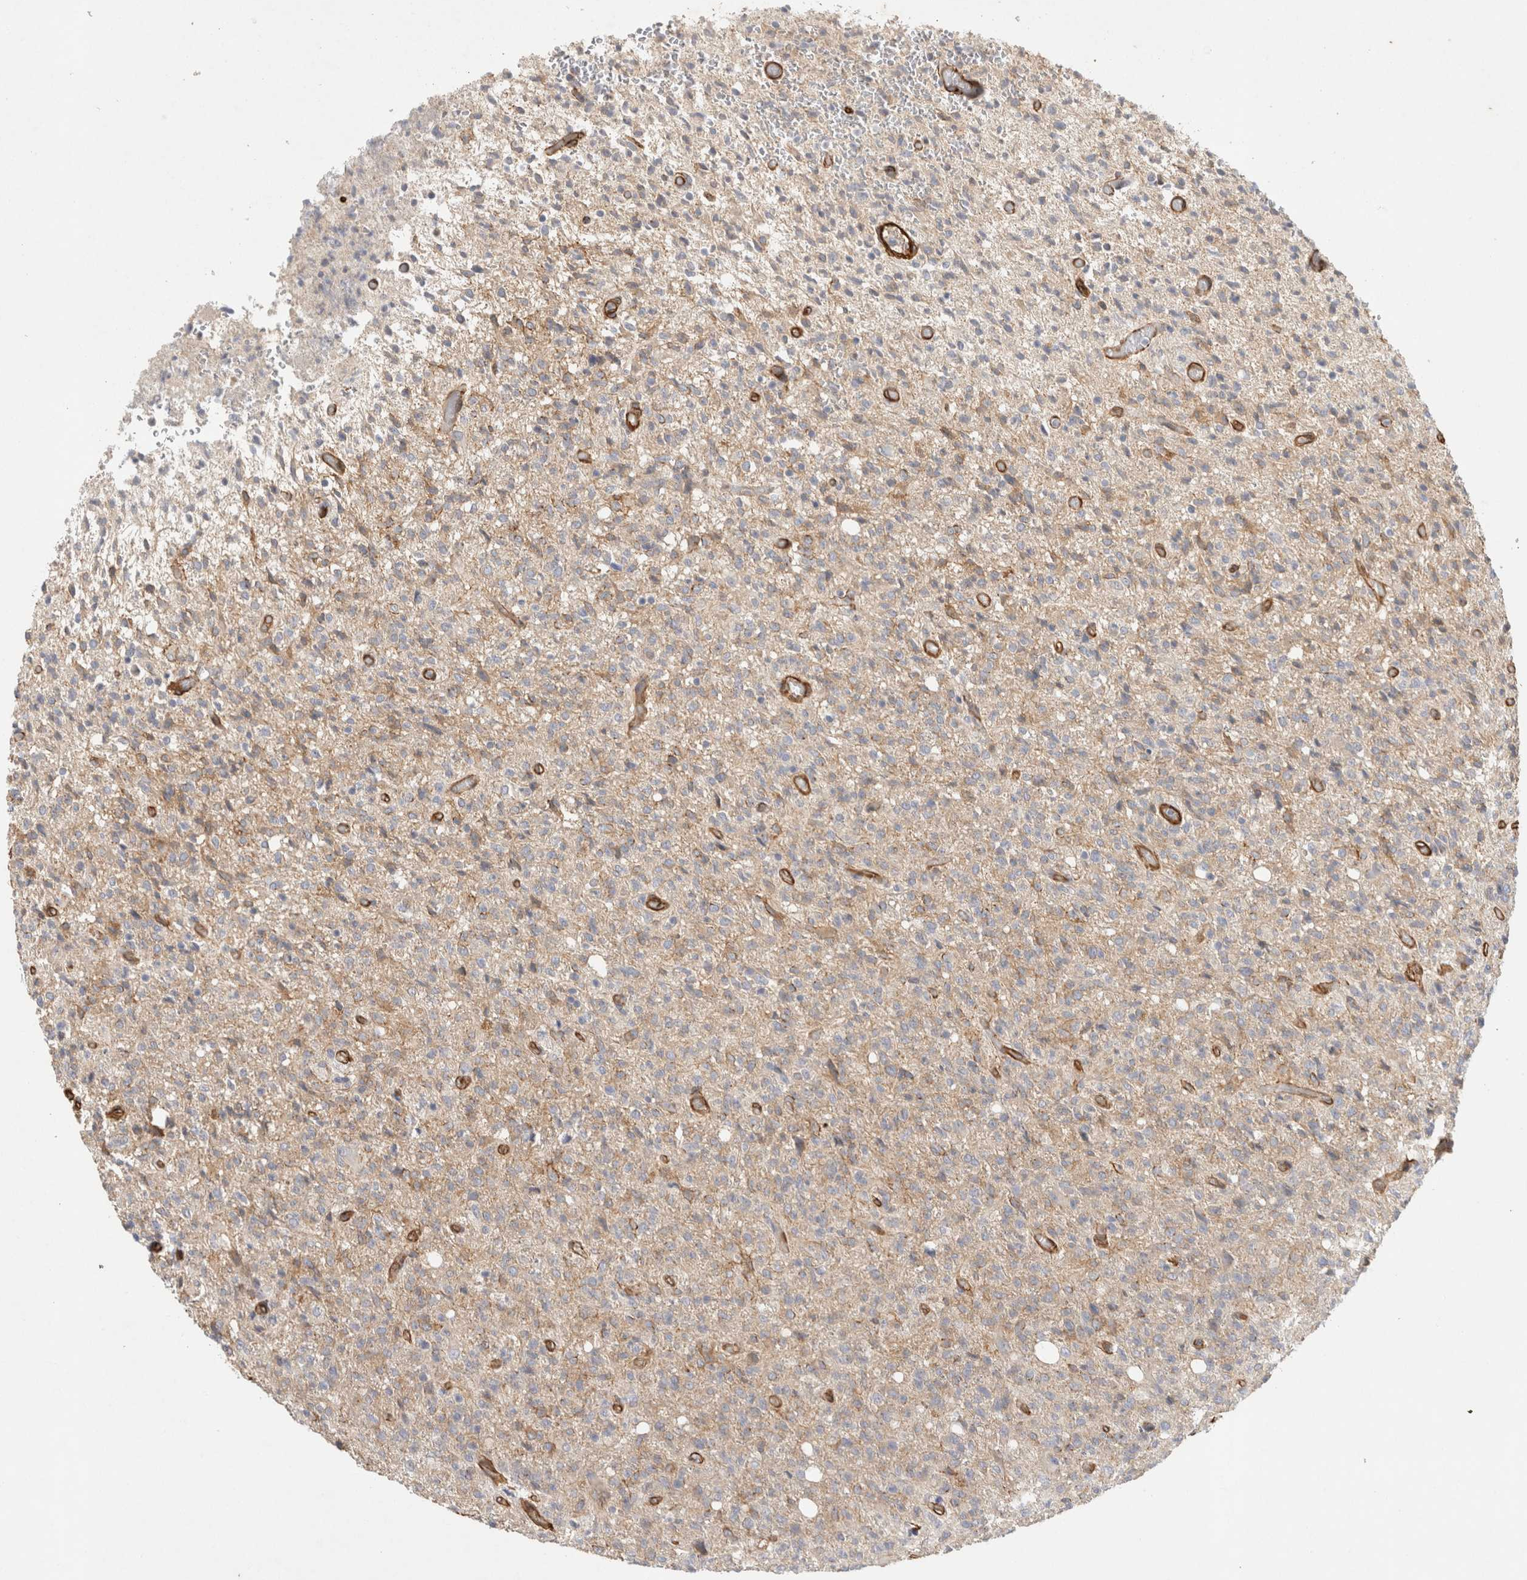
{"staining": {"intensity": "weak", "quantity": "25%-75%", "location": "cytoplasmic/membranous"}, "tissue": "glioma", "cell_type": "Tumor cells", "image_type": "cancer", "snomed": [{"axis": "morphology", "description": "Glioma, malignant, High grade"}, {"axis": "topography", "description": "Brain"}], "caption": "There is low levels of weak cytoplasmic/membranous expression in tumor cells of glioma, as demonstrated by immunohistochemical staining (brown color).", "gene": "JMJD4", "patient": {"sex": "female", "age": 57}}